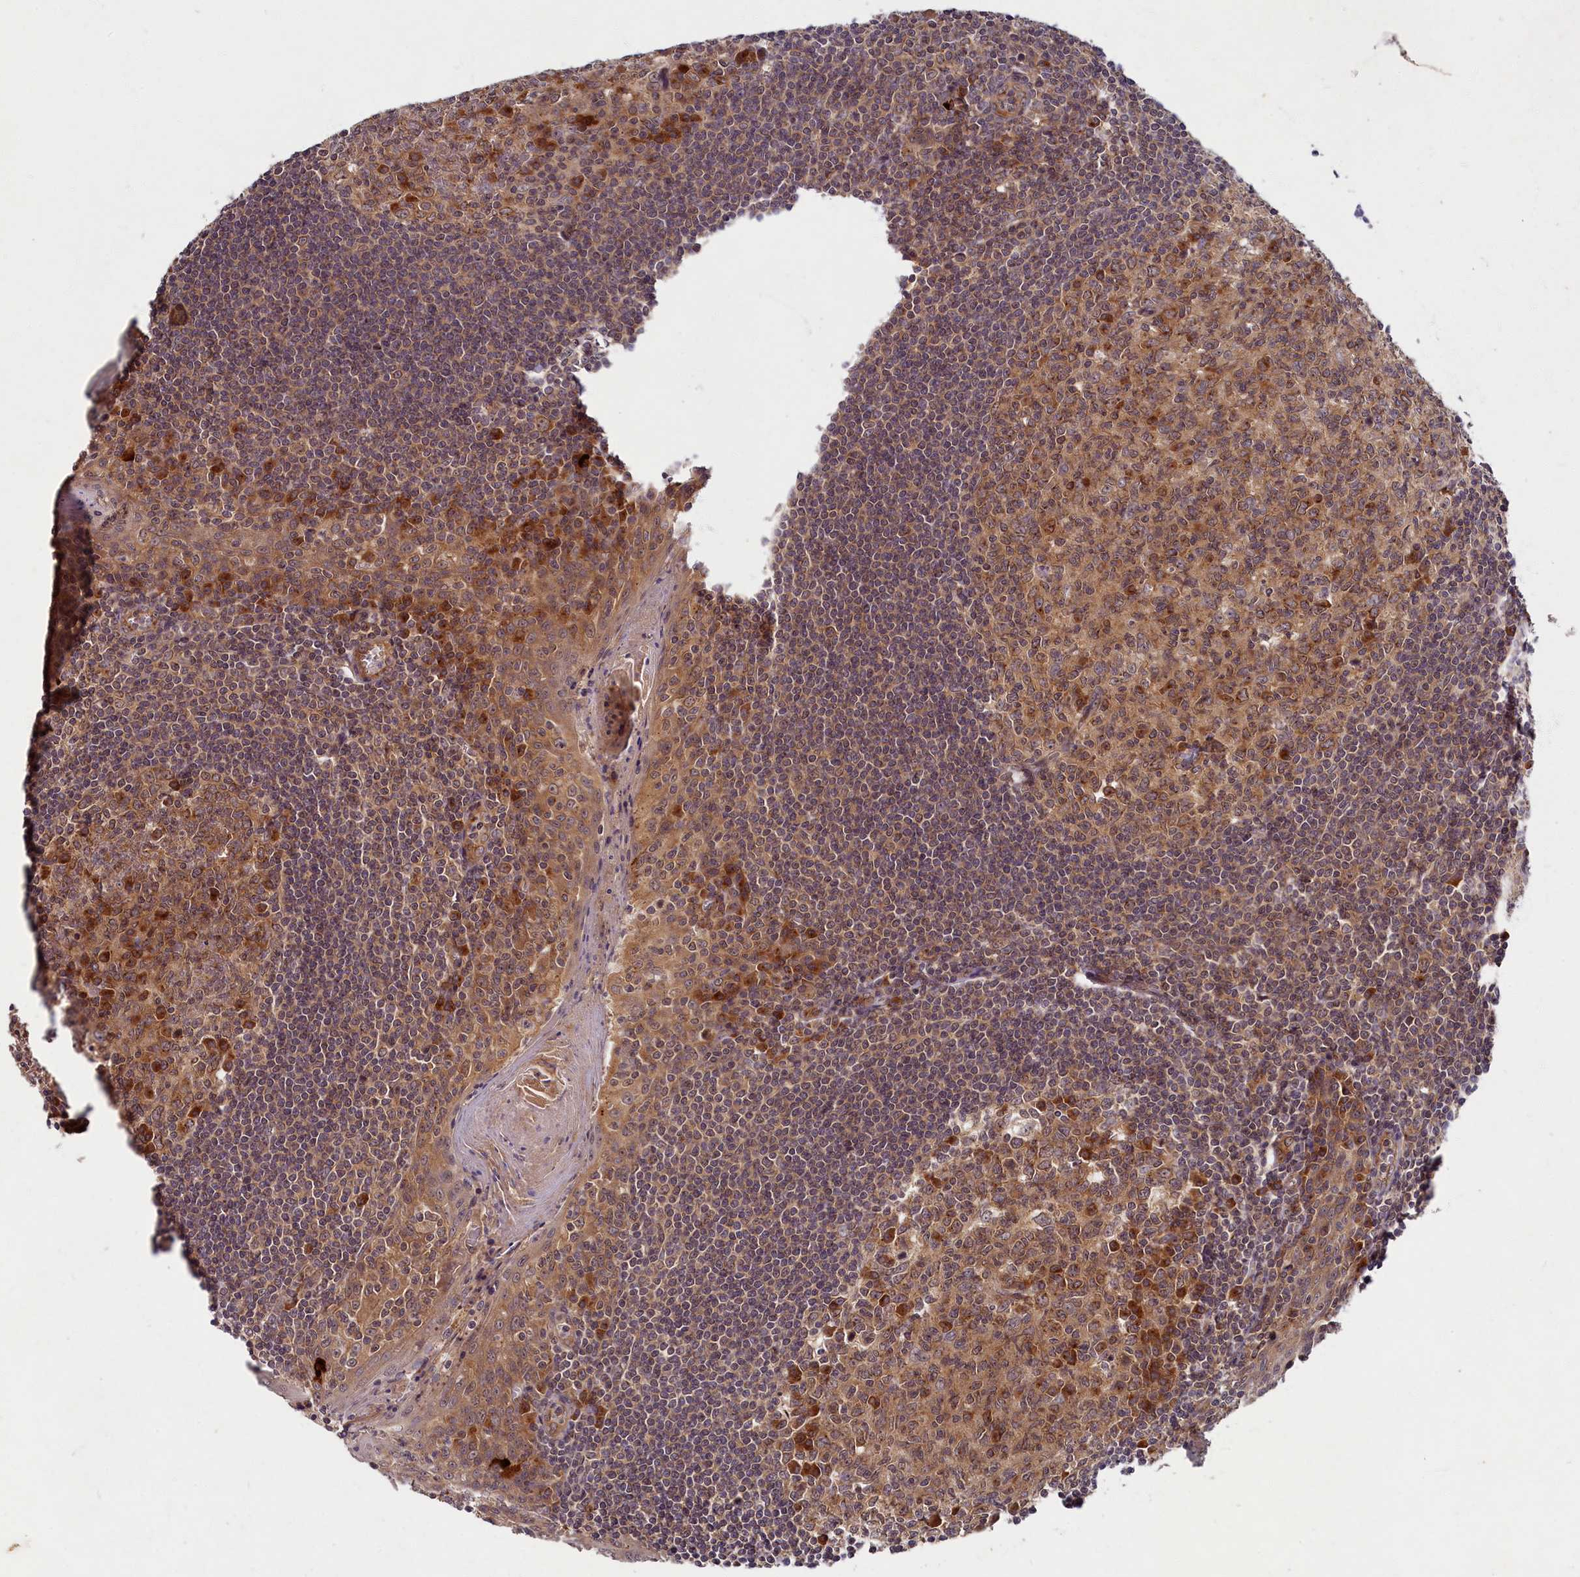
{"staining": {"intensity": "moderate", "quantity": ">75%", "location": "cytoplasmic/membranous"}, "tissue": "tonsil", "cell_type": "Germinal center cells", "image_type": "normal", "snomed": [{"axis": "morphology", "description": "Normal tissue, NOS"}, {"axis": "topography", "description": "Tonsil"}], "caption": "A high-resolution histopathology image shows IHC staining of normal tonsil, which demonstrates moderate cytoplasmic/membranous positivity in approximately >75% of germinal center cells. (Brightfield microscopy of DAB IHC at high magnification).", "gene": "BICD1", "patient": {"sex": "male", "age": 27}}